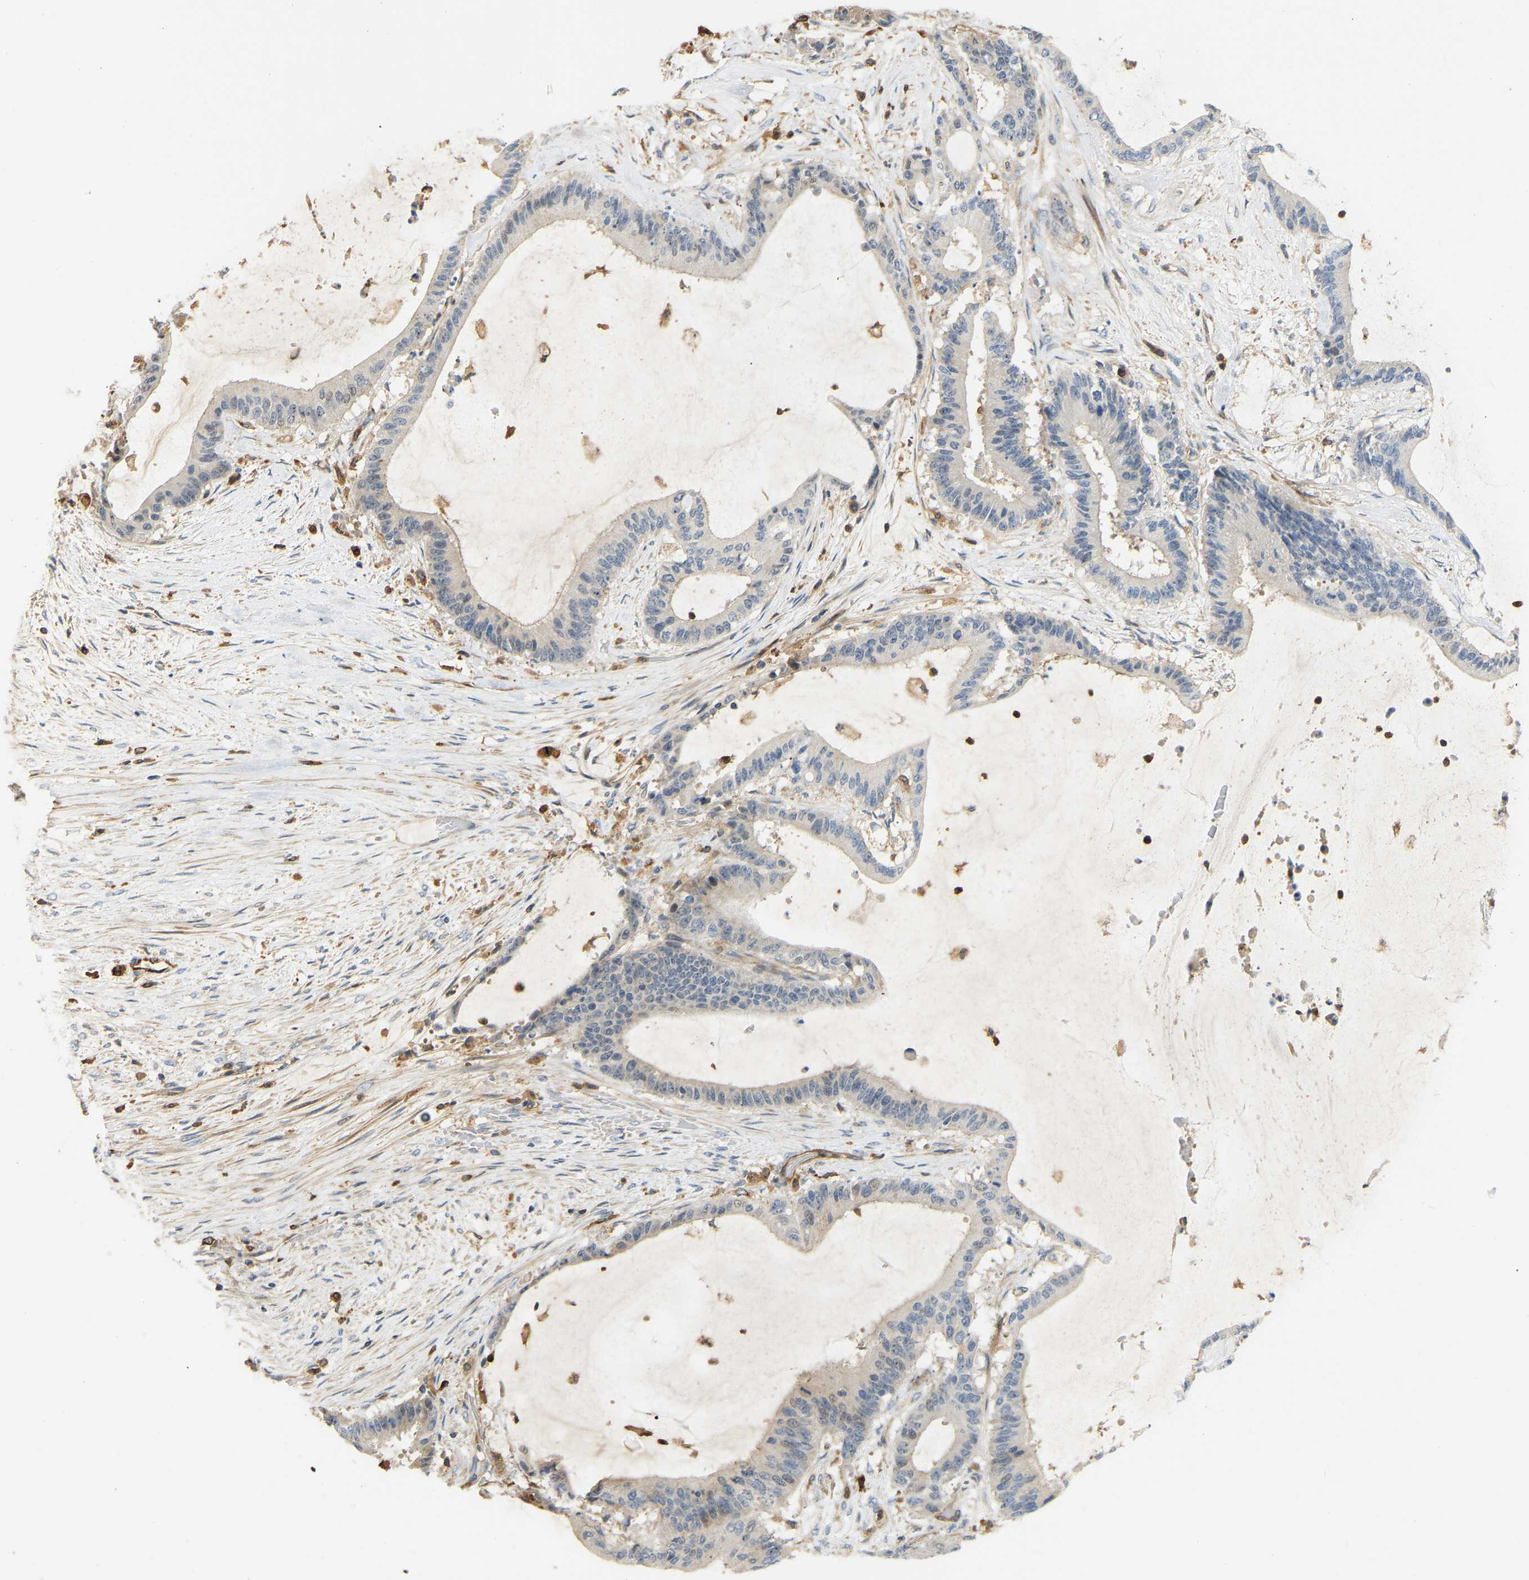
{"staining": {"intensity": "negative", "quantity": "none", "location": "none"}, "tissue": "liver cancer", "cell_type": "Tumor cells", "image_type": "cancer", "snomed": [{"axis": "morphology", "description": "Cholangiocarcinoma"}, {"axis": "topography", "description": "Liver"}], "caption": "Tumor cells are negative for protein expression in human cholangiocarcinoma (liver).", "gene": "PLCG2", "patient": {"sex": "female", "age": 73}}